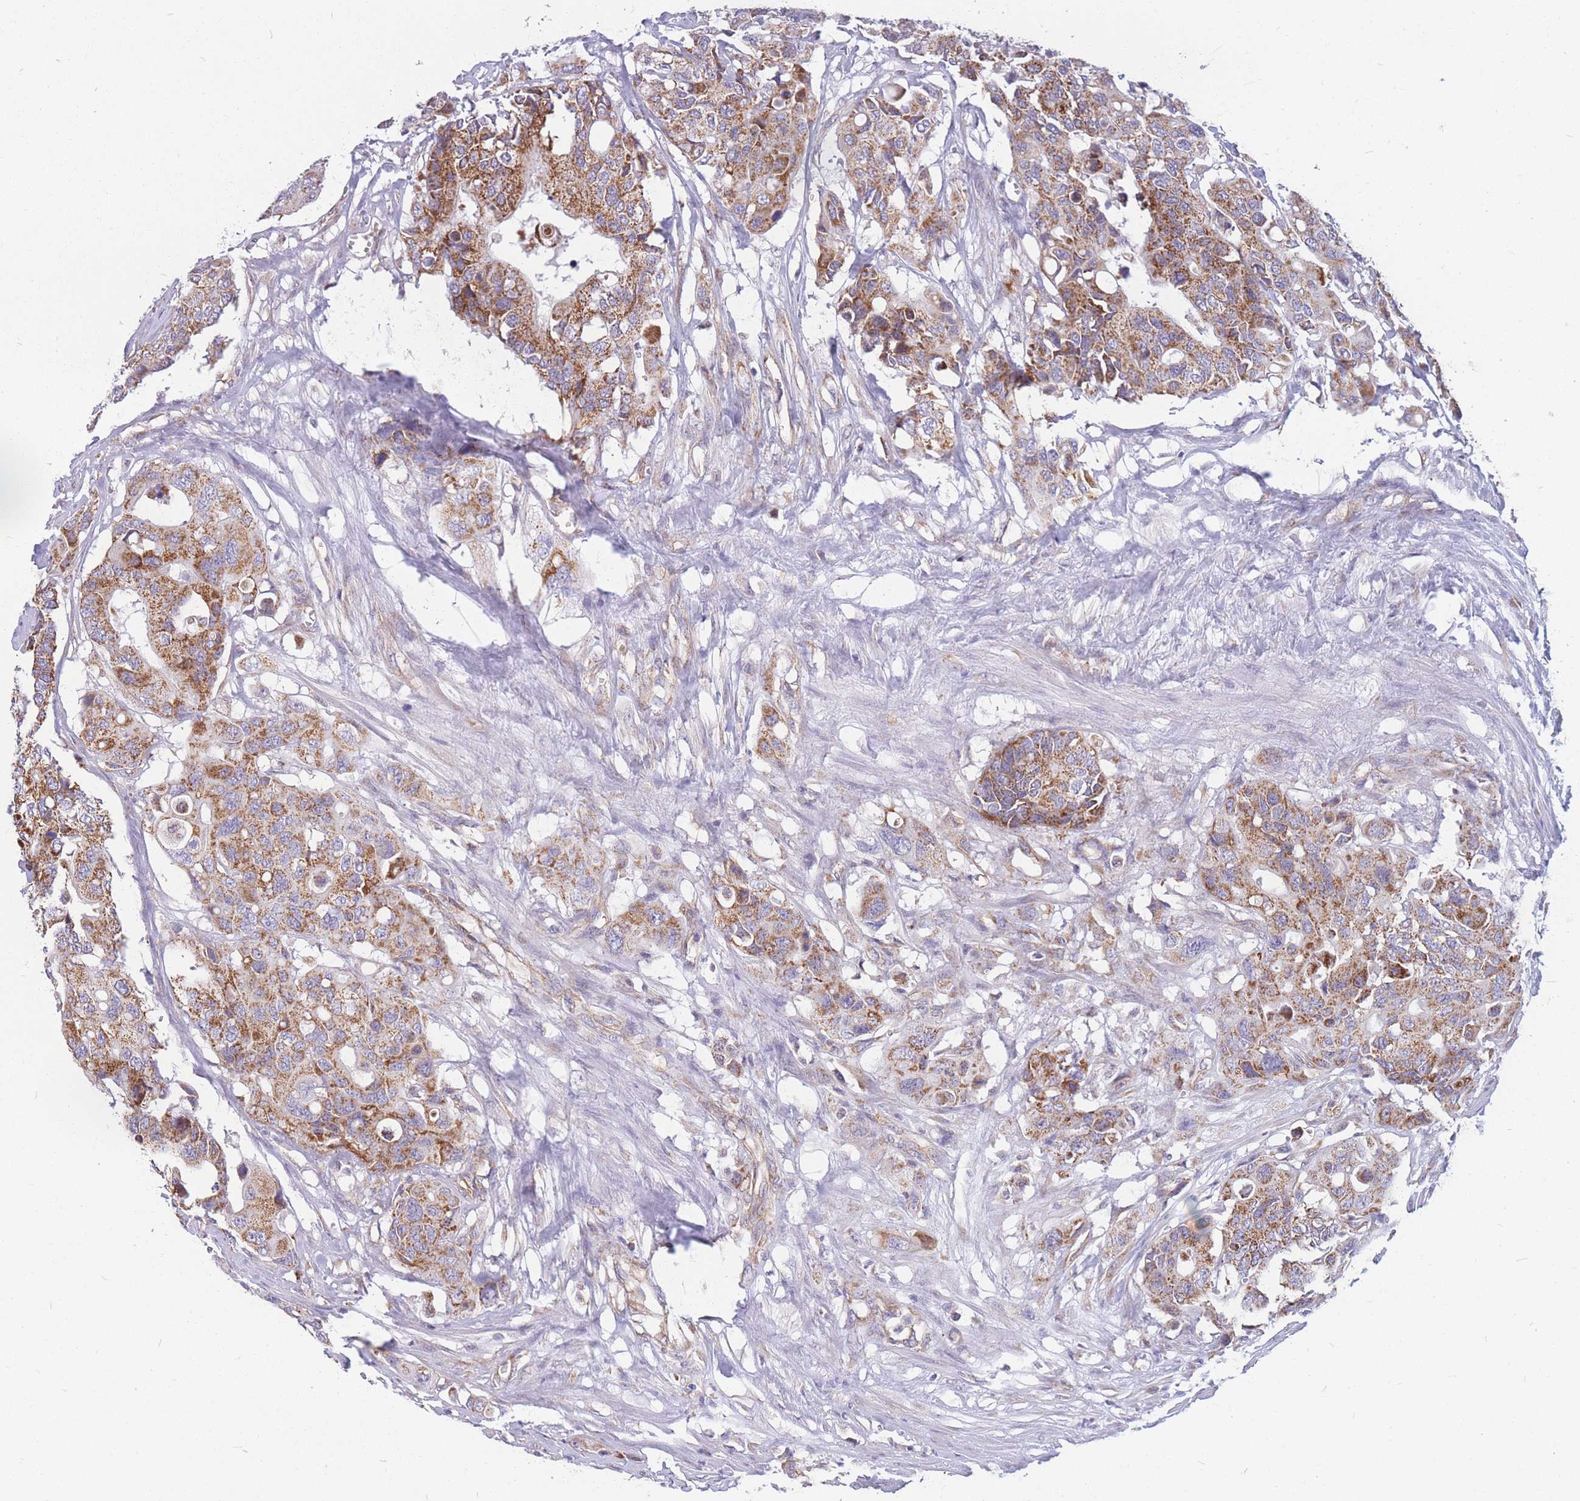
{"staining": {"intensity": "strong", "quantity": ">75%", "location": "cytoplasmic/membranous"}, "tissue": "colorectal cancer", "cell_type": "Tumor cells", "image_type": "cancer", "snomed": [{"axis": "morphology", "description": "Adenocarcinoma, NOS"}, {"axis": "topography", "description": "Colon"}], "caption": "Protein expression by immunohistochemistry displays strong cytoplasmic/membranous staining in about >75% of tumor cells in adenocarcinoma (colorectal). (Stains: DAB in brown, nuclei in blue, Microscopy: brightfield microscopy at high magnification).", "gene": "MRPS9", "patient": {"sex": "male", "age": 77}}